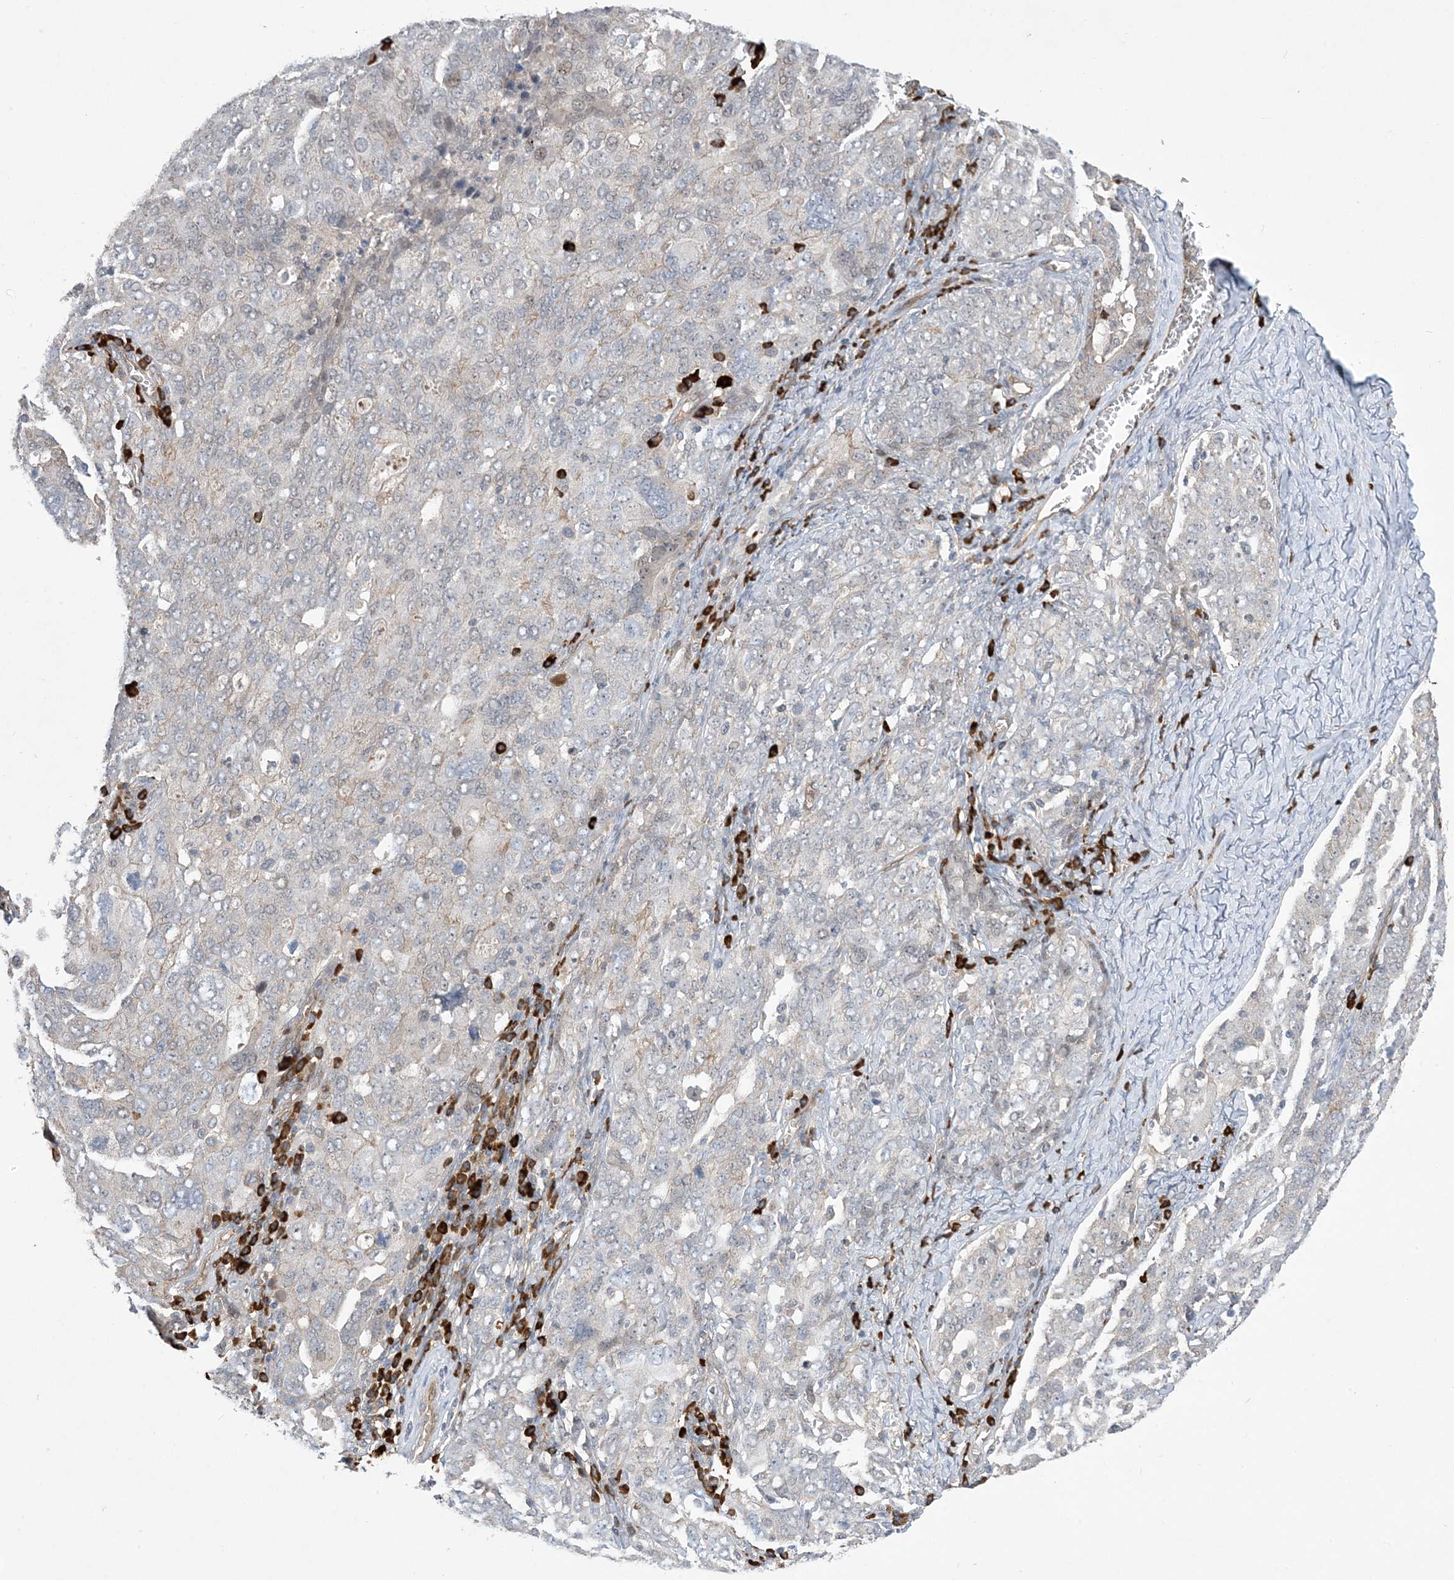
{"staining": {"intensity": "negative", "quantity": "none", "location": "none"}, "tissue": "ovarian cancer", "cell_type": "Tumor cells", "image_type": "cancer", "snomed": [{"axis": "morphology", "description": "Carcinoma, endometroid"}, {"axis": "topography", "description": "Ovary"}], "caption": "This photomicrograph is of ovarian cancer stained with immunohistochemistry (IHC) to label a protein in brown with the nuclei are counter-stained blue. There is no staining in tumor cells. (Brightfield microscopy of DAB immunohistochemistry (IHC) at high magnification).", "gene": "AOC1", "patient": {"sex": "female", "age": 62}}